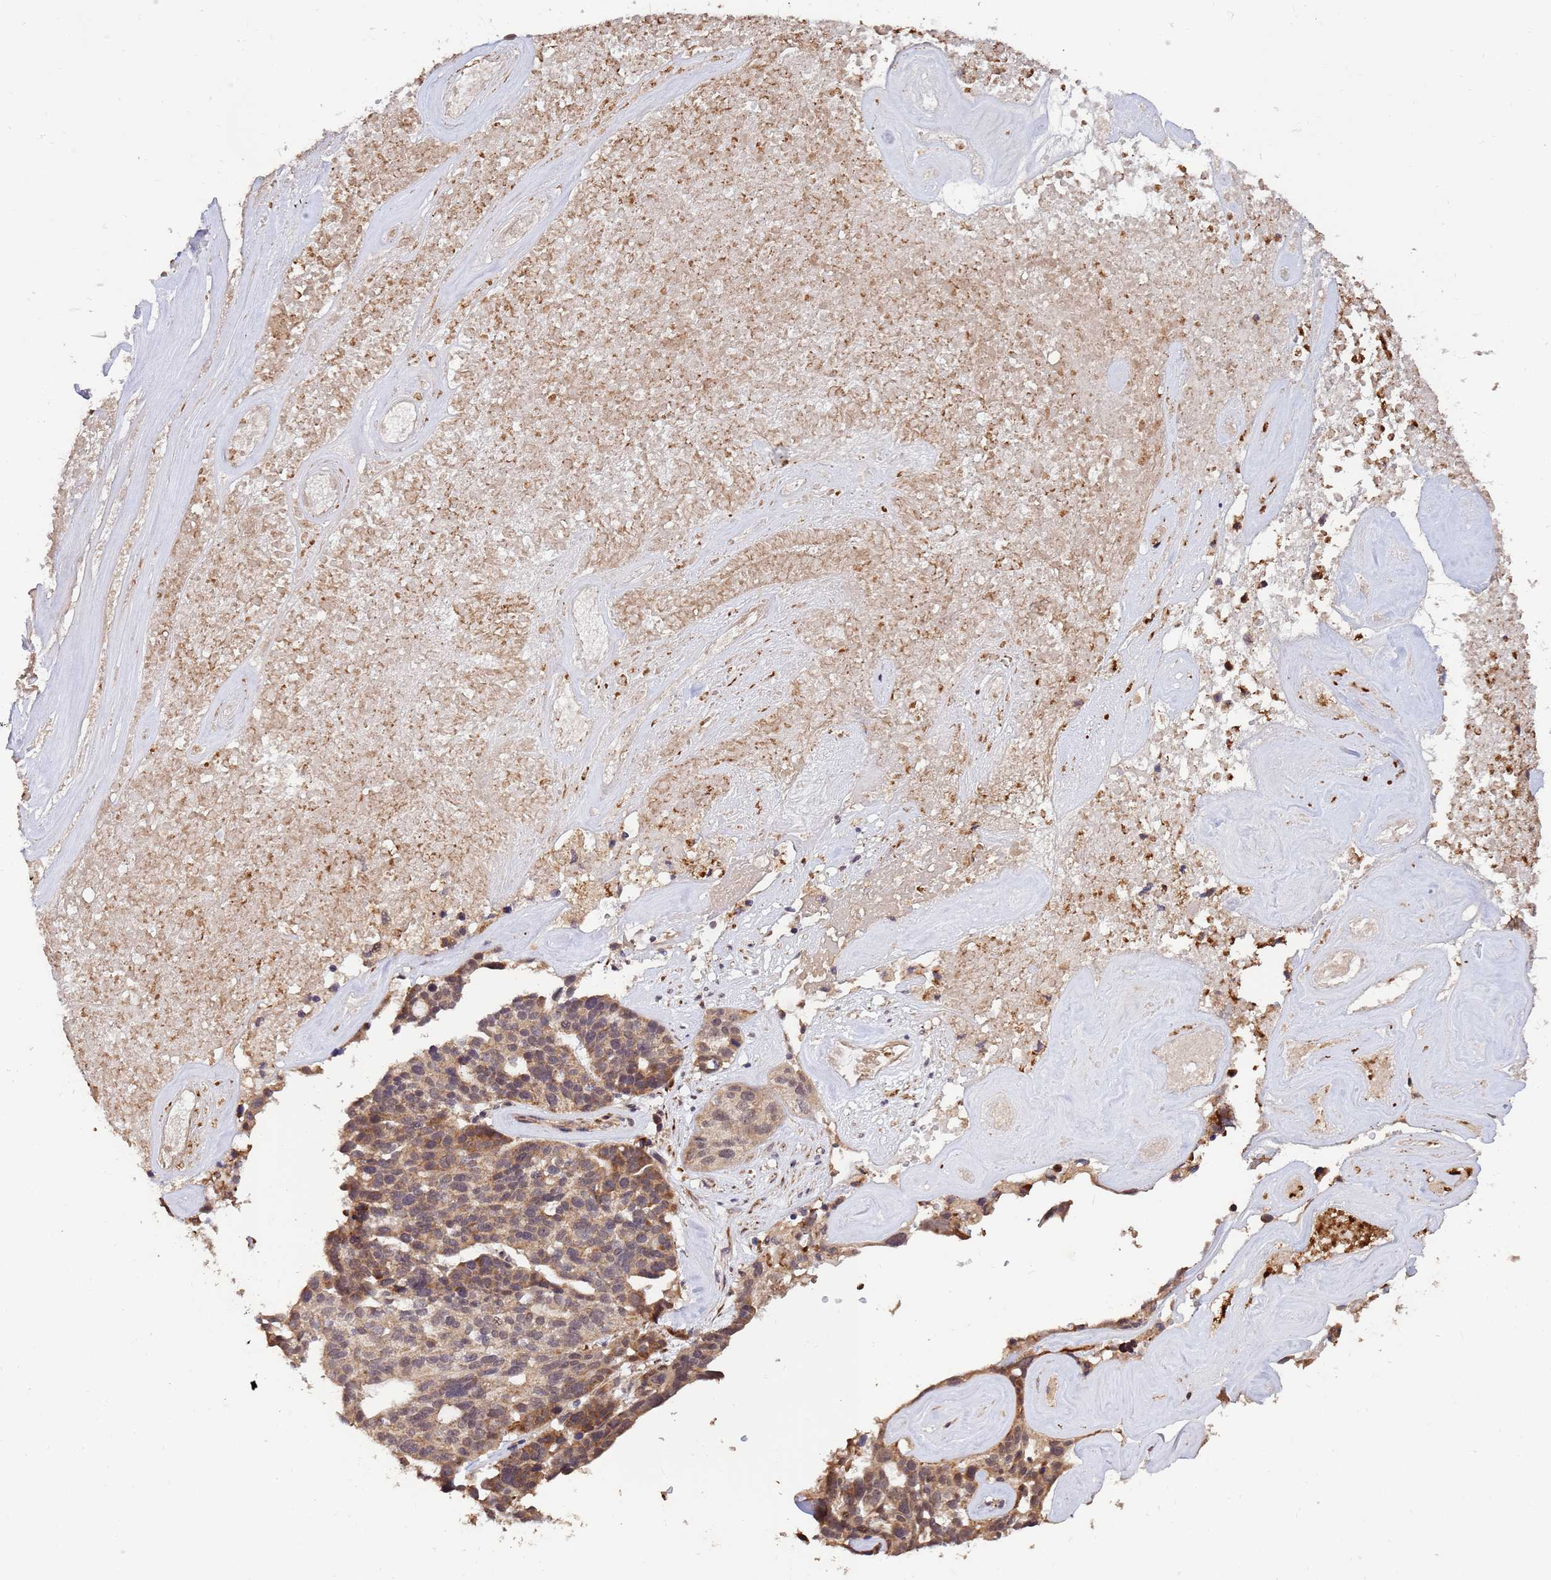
{"staining": {"intensity": "moderate", "quantity": ">75%", "location": "cytoplasmic/membranous,nuclear"}, "tissue": "ovarian cancer", "cell_type": "Tumor cells", "image_type": "cancer", "snomed": [{"axis": "morphology", "description": "Cystadenocarcinoma, serous, NOS"}, {"axis": "topography", "description": "Ovary"}], "caption": "A brown stain shows moderate cytoplasmic/membranous and nuclear positivity of a protein in human ovarian serous cystadenocarcinoma tumor cells.", "gene": "ZNF619", "patient": {"sex": "female", "age": 59}}